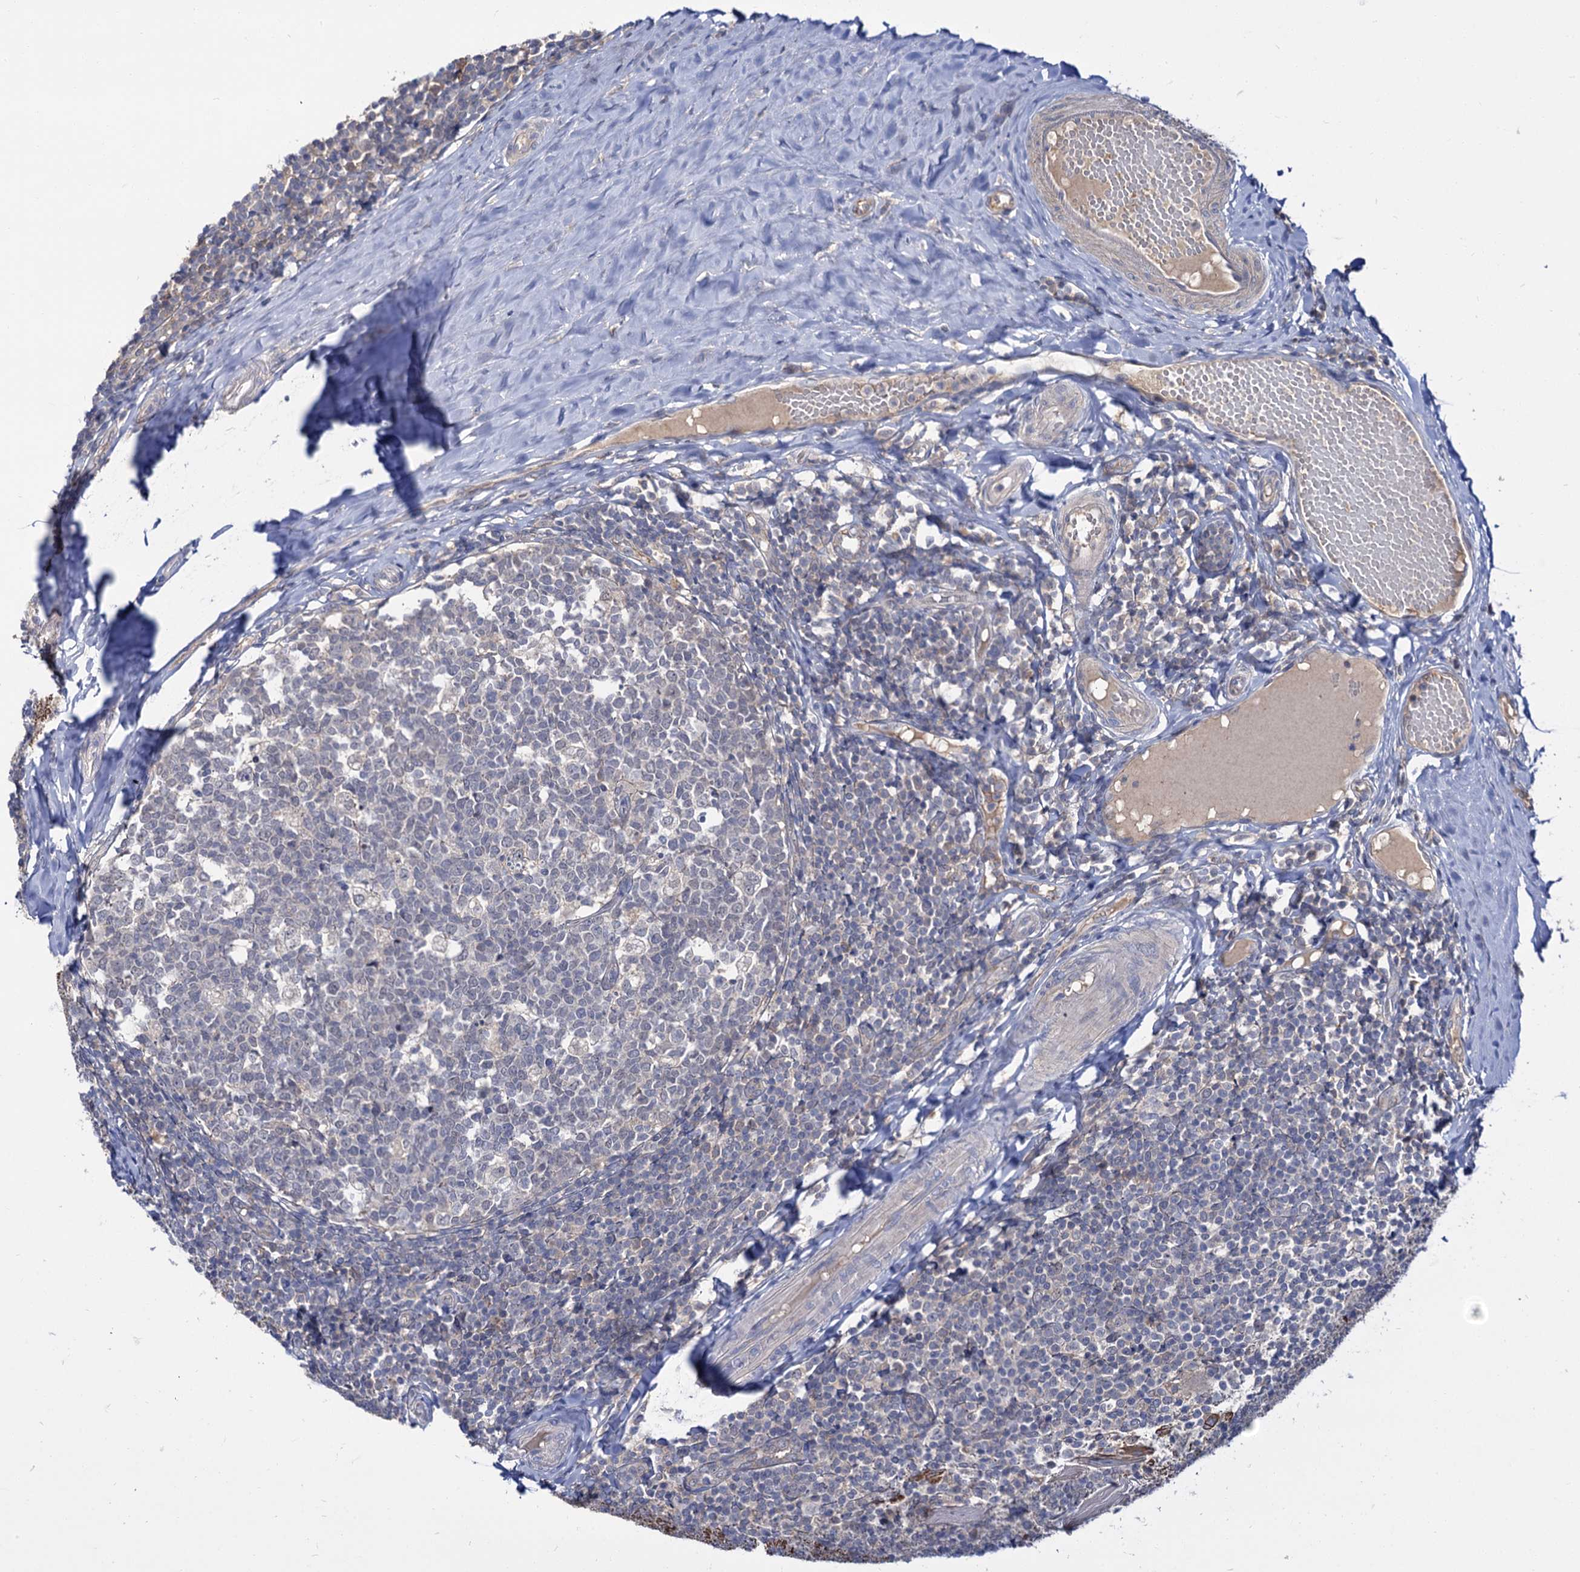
{"staining": {"intensity": "negative", "quantity": "none", "location": "none"}, "tissue": "tonsil", "cell_type": "Germinal center cells", "image_type": "normal", "snomed": [{"axis": "morphology", "description": "Normal tissue, NOS"}, {"axis": "topography", "description": "Tonsil"}], "caption": "DAB immunohistochemical staining of normal human tonsil displays no significant expression in germinal center cells. (Immunohistochemistry, brightfield microscopy, high magnification).", "gene": "NEK10", "patient": {"sex": "female", "age": 19}}